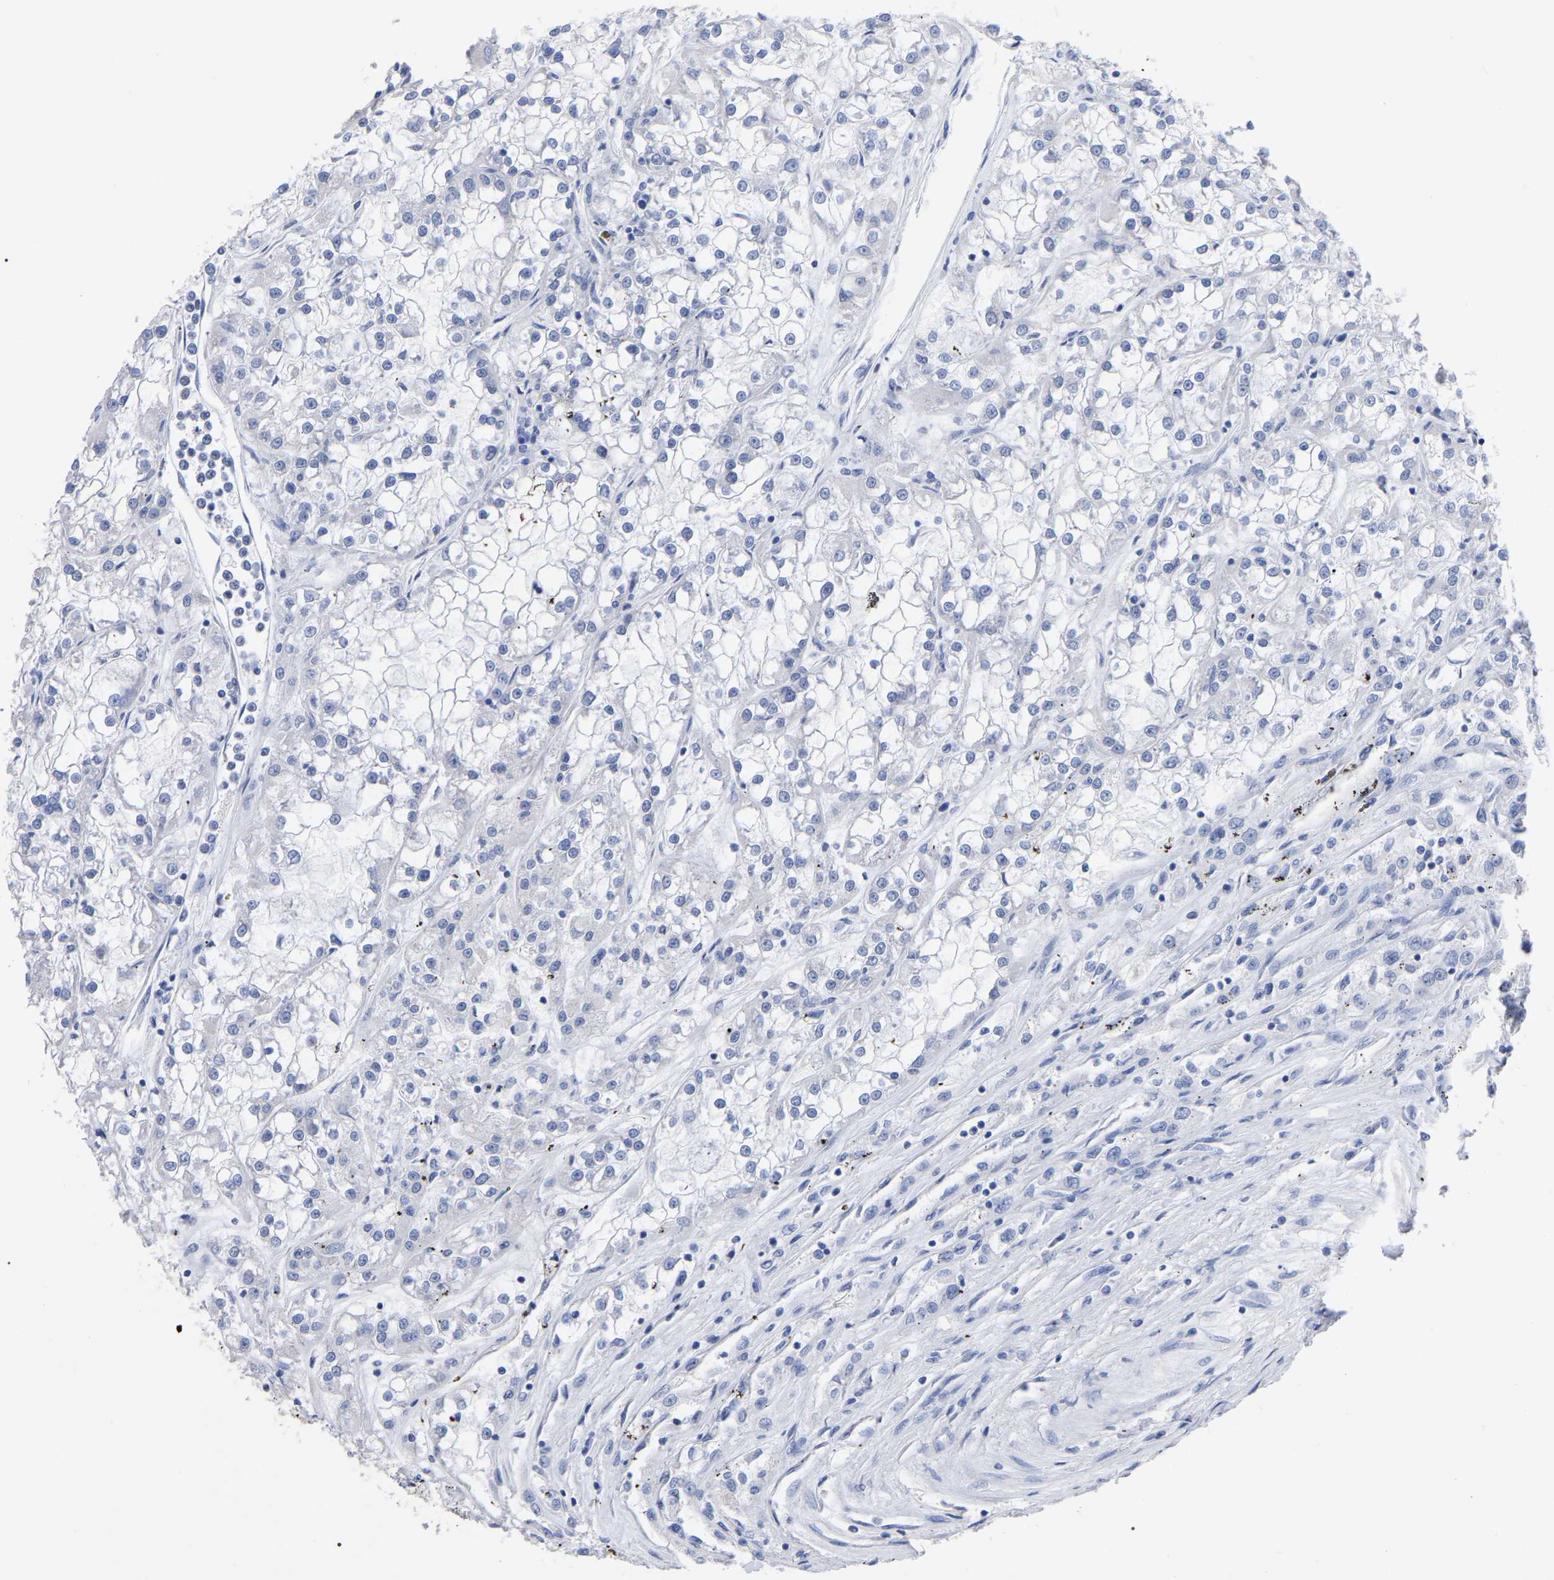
{"staining": {"intensity": "negative", "quantity": "none", "location": "none"}, "tissue": "renal cancer", "cell_type": "Tumor cells", "image_type": "cancer", "snomed": [{"axis": "morphology", "description": "Adenocarcinoma, NOS"}, {"axis": "topography", "description": "Kidney"}], "caption": "A micrograph of renal cancer (adenocarcinoma) stained for a protein exhibits no brown staining in tumor cells. (DAB immunohistochemistry (IHC), high magnification).", "gene": "ANXA13", "patient": {"sex": "female", "age": 52}}